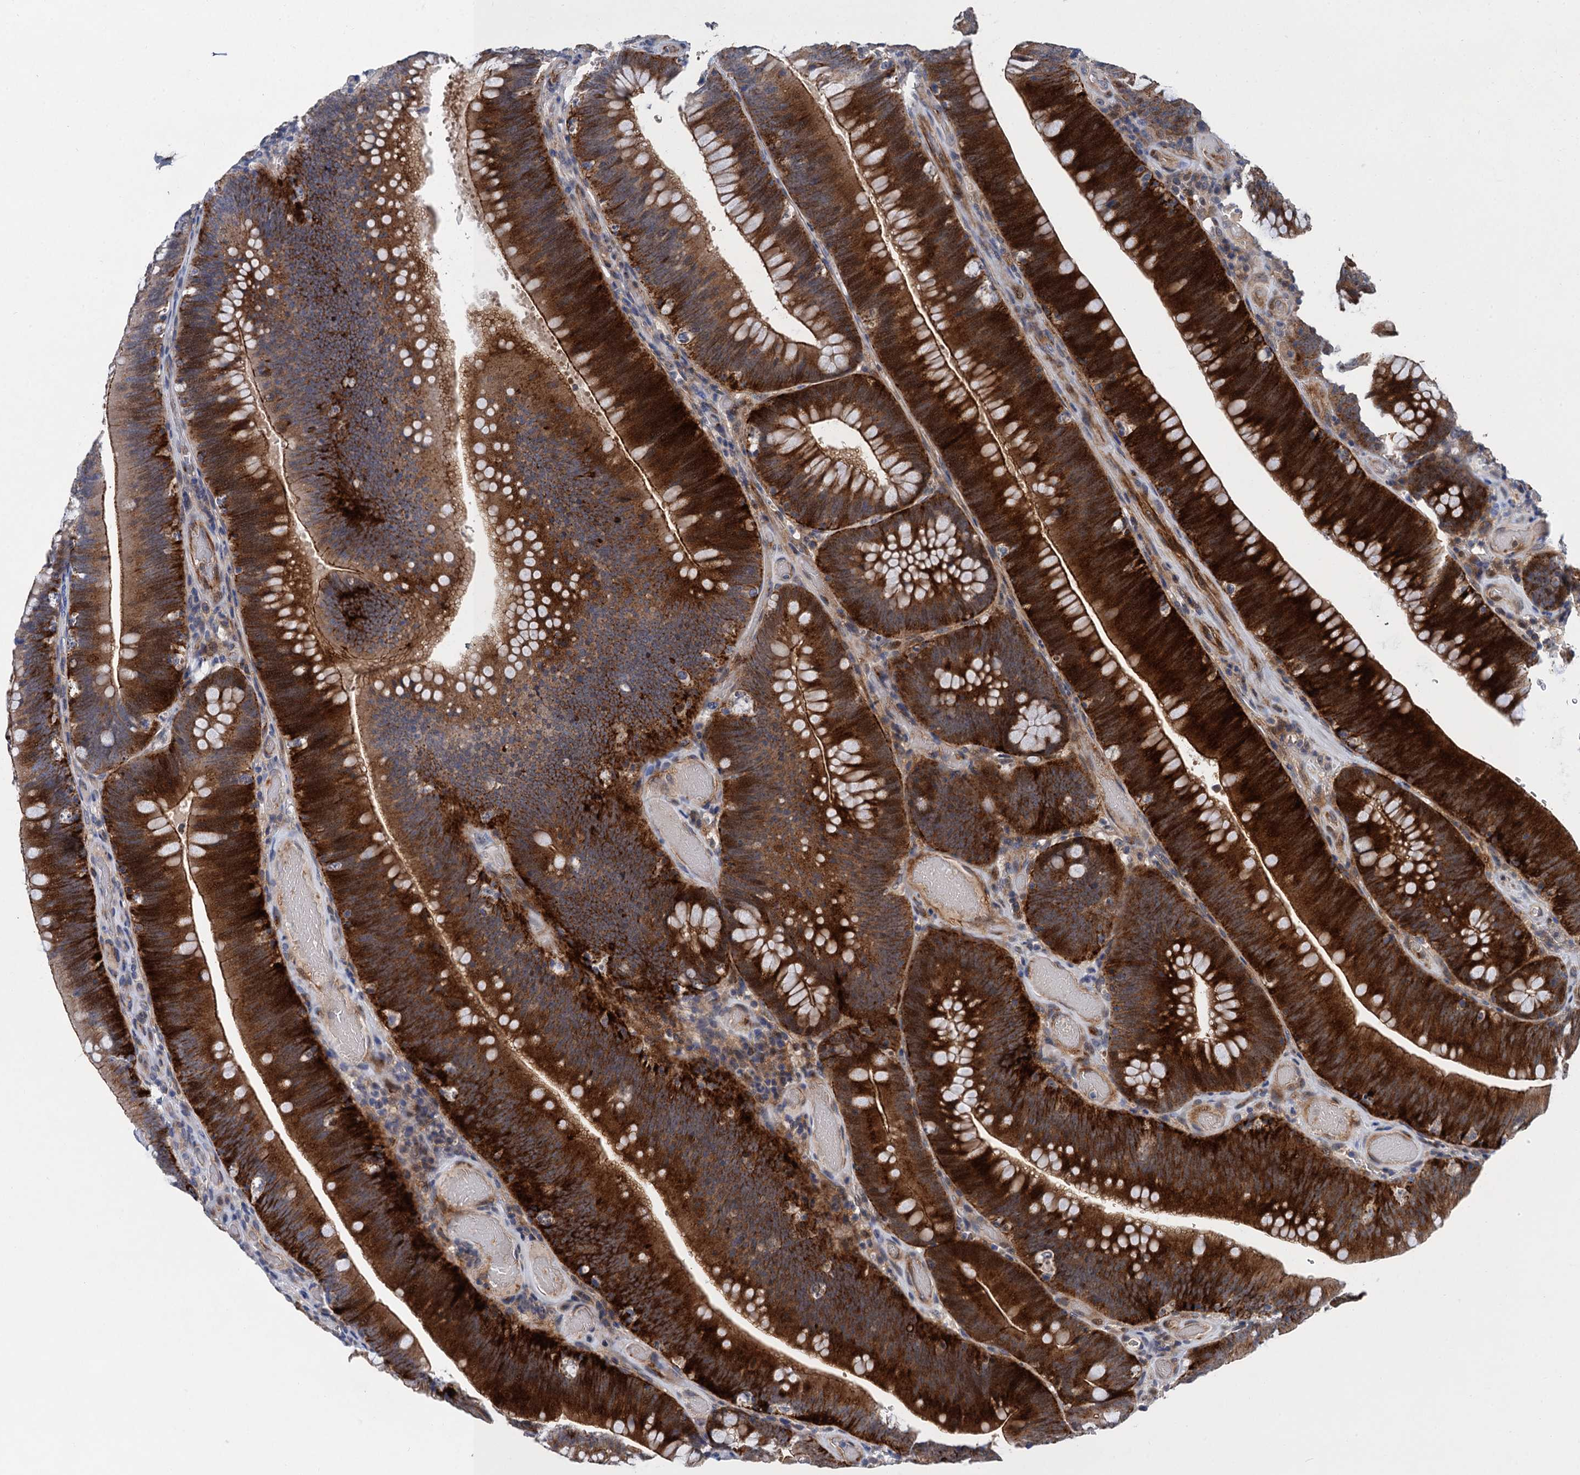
{"staining": {"intensity": "strong", "quantity": ">75%", "location": "cytoplasmic/membranous"}, "tissue": "colorectal cancer", "cell_type": "Tumor cells", "image_type": "cancer", "snomed": [{"axis": "morphology", "description": "Normal tissue, NOS"}, {"axis": "topography", "description": "Colon"}], "caption": "Colorectal cancer stained with a brown dye demonstrates strong cytoplasmic/membranous positive positivity in about >75% of tumor cells.", "gene": "TRAF7", "patient": {"sex": "female", "age": 82}}